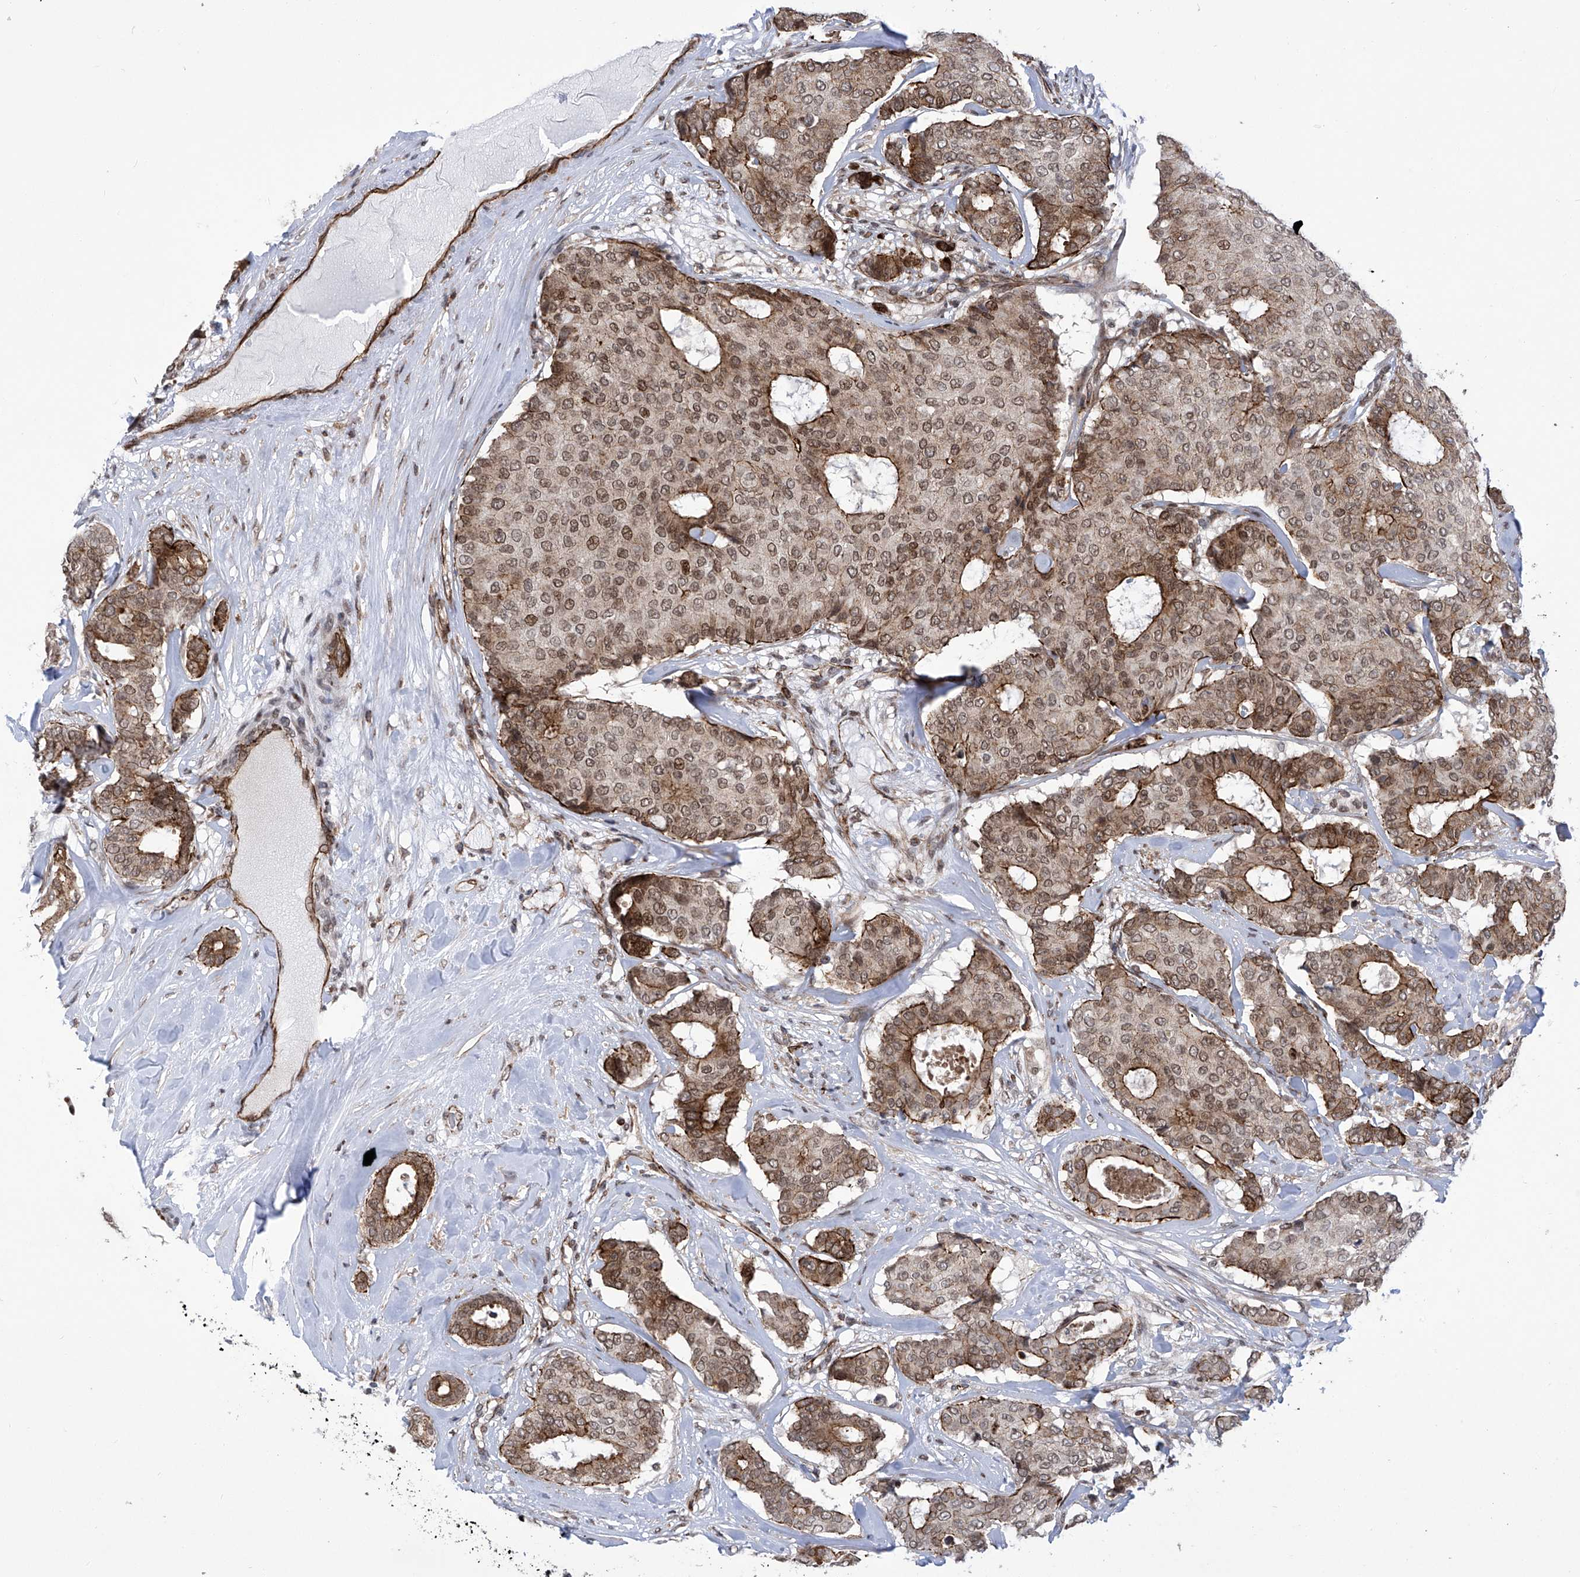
{"staining": {"intensity": "moderate", "quantity": ">75%", "location": "cytoplasmic/membranous,nuclear"}, "tissue": "breast cancer", "cell_type": "Tumor cells", "image_type": "cancer", "snomed": [{"axis": "morphology", "description": "Duct carcinoma"}, {"axis": "topography", "description": "Breast"}], "caption": "Breast intraductal carcinoma was stained to show a protein in brown. There is medium levels of moderate cytoplasmic/membranous and nuclear positivity in approximately >75% of tumor cells.", "gene": "CEP290", "patient": {"sex": "female", "age": 75}}